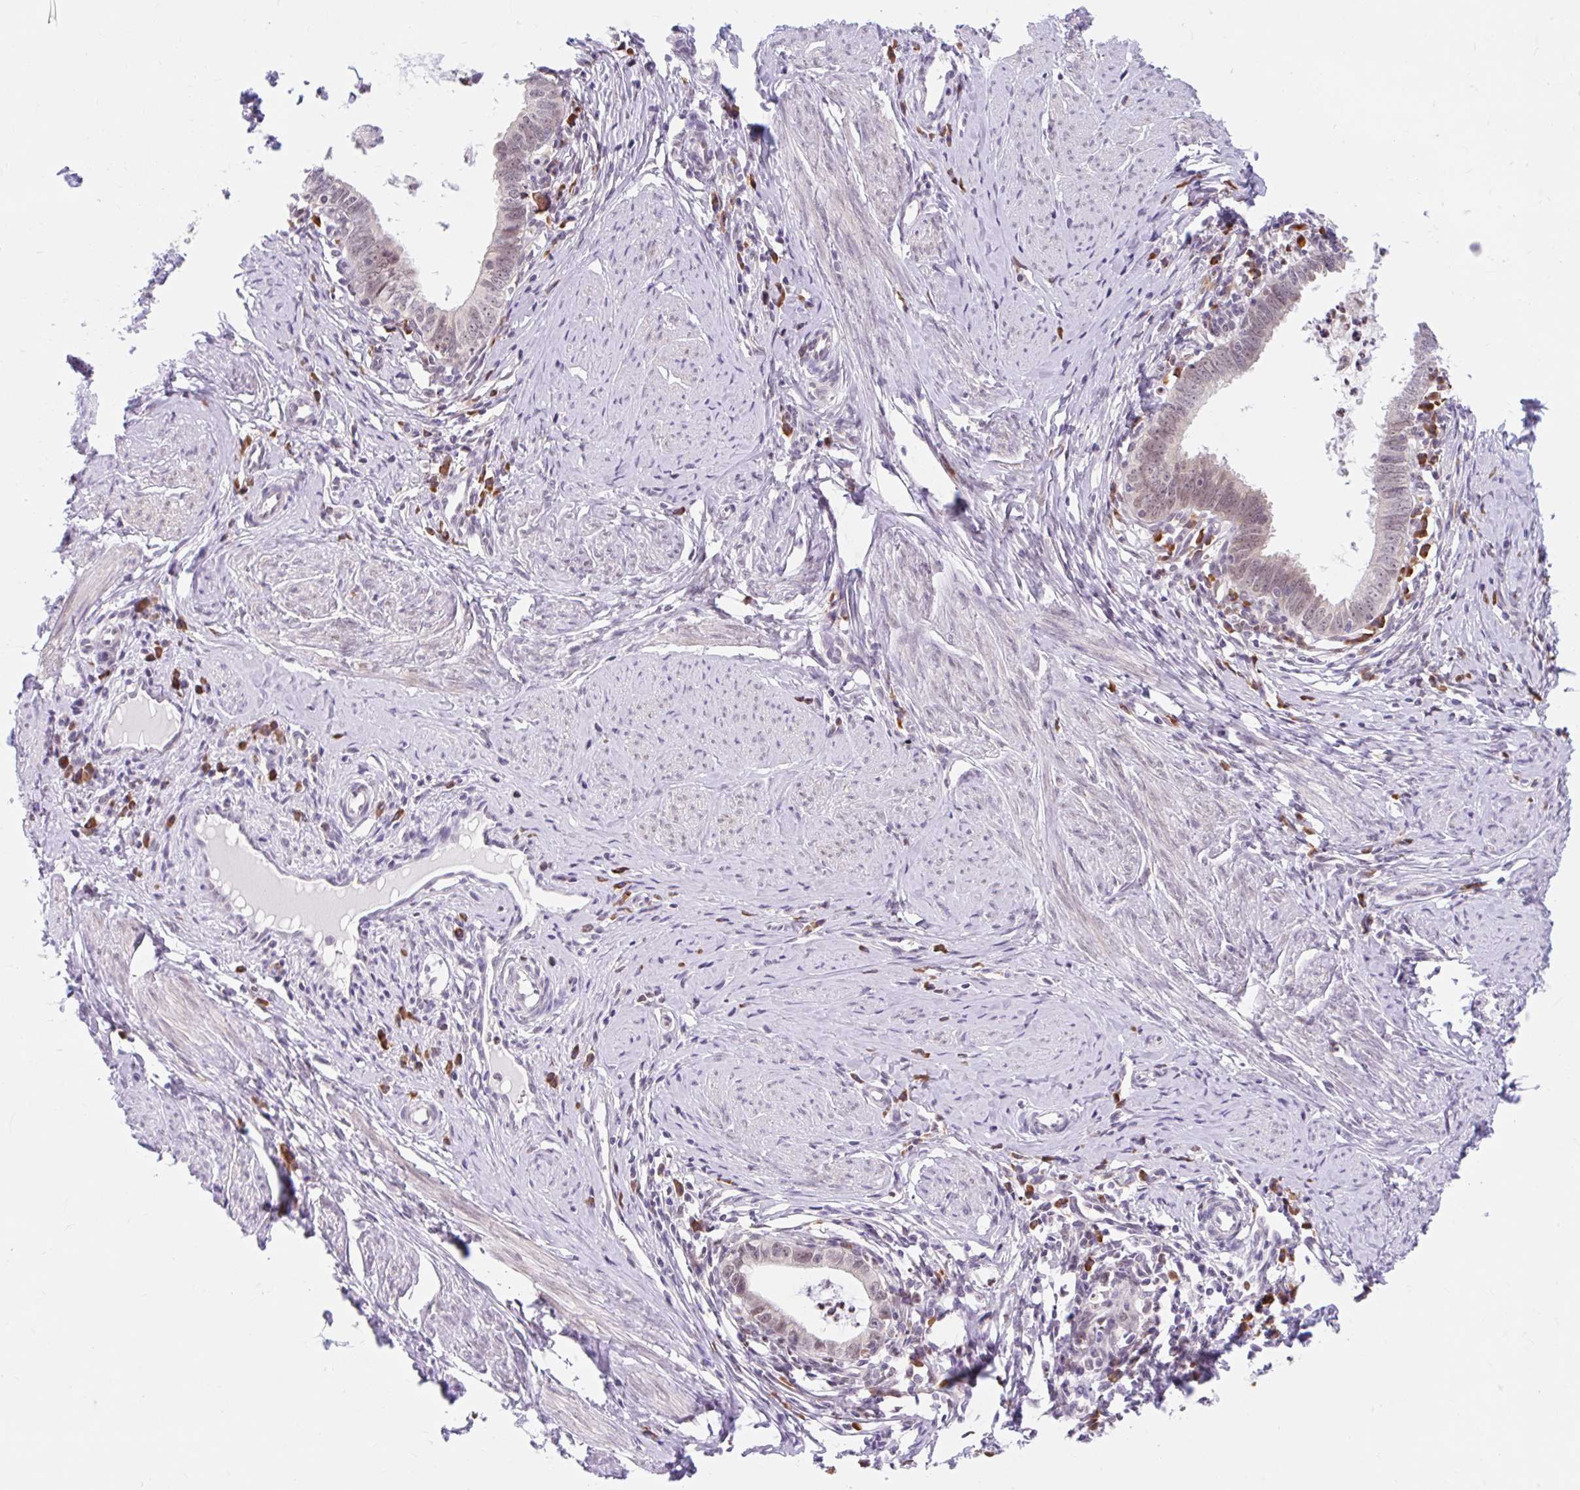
{"staining": {"intensity": "negative", "quantity": "none", "location": "none"}, "tissue": "cervical cancer", "cell_type": "Tumor cells", "image_type": "cancer", "snomed": [{"axis": "morphology", "description": "Adenocarcinoma, NOS"}, {"axis": "topography", "description": "Cervix"}], "caption": "DAB immunohistochemical staining of cervical cancer (adenocarcinoma) exhibits no significant expression in tumor cells.", "gene": "SRSF10", "patient": {"sex": "female", "age": 36}}